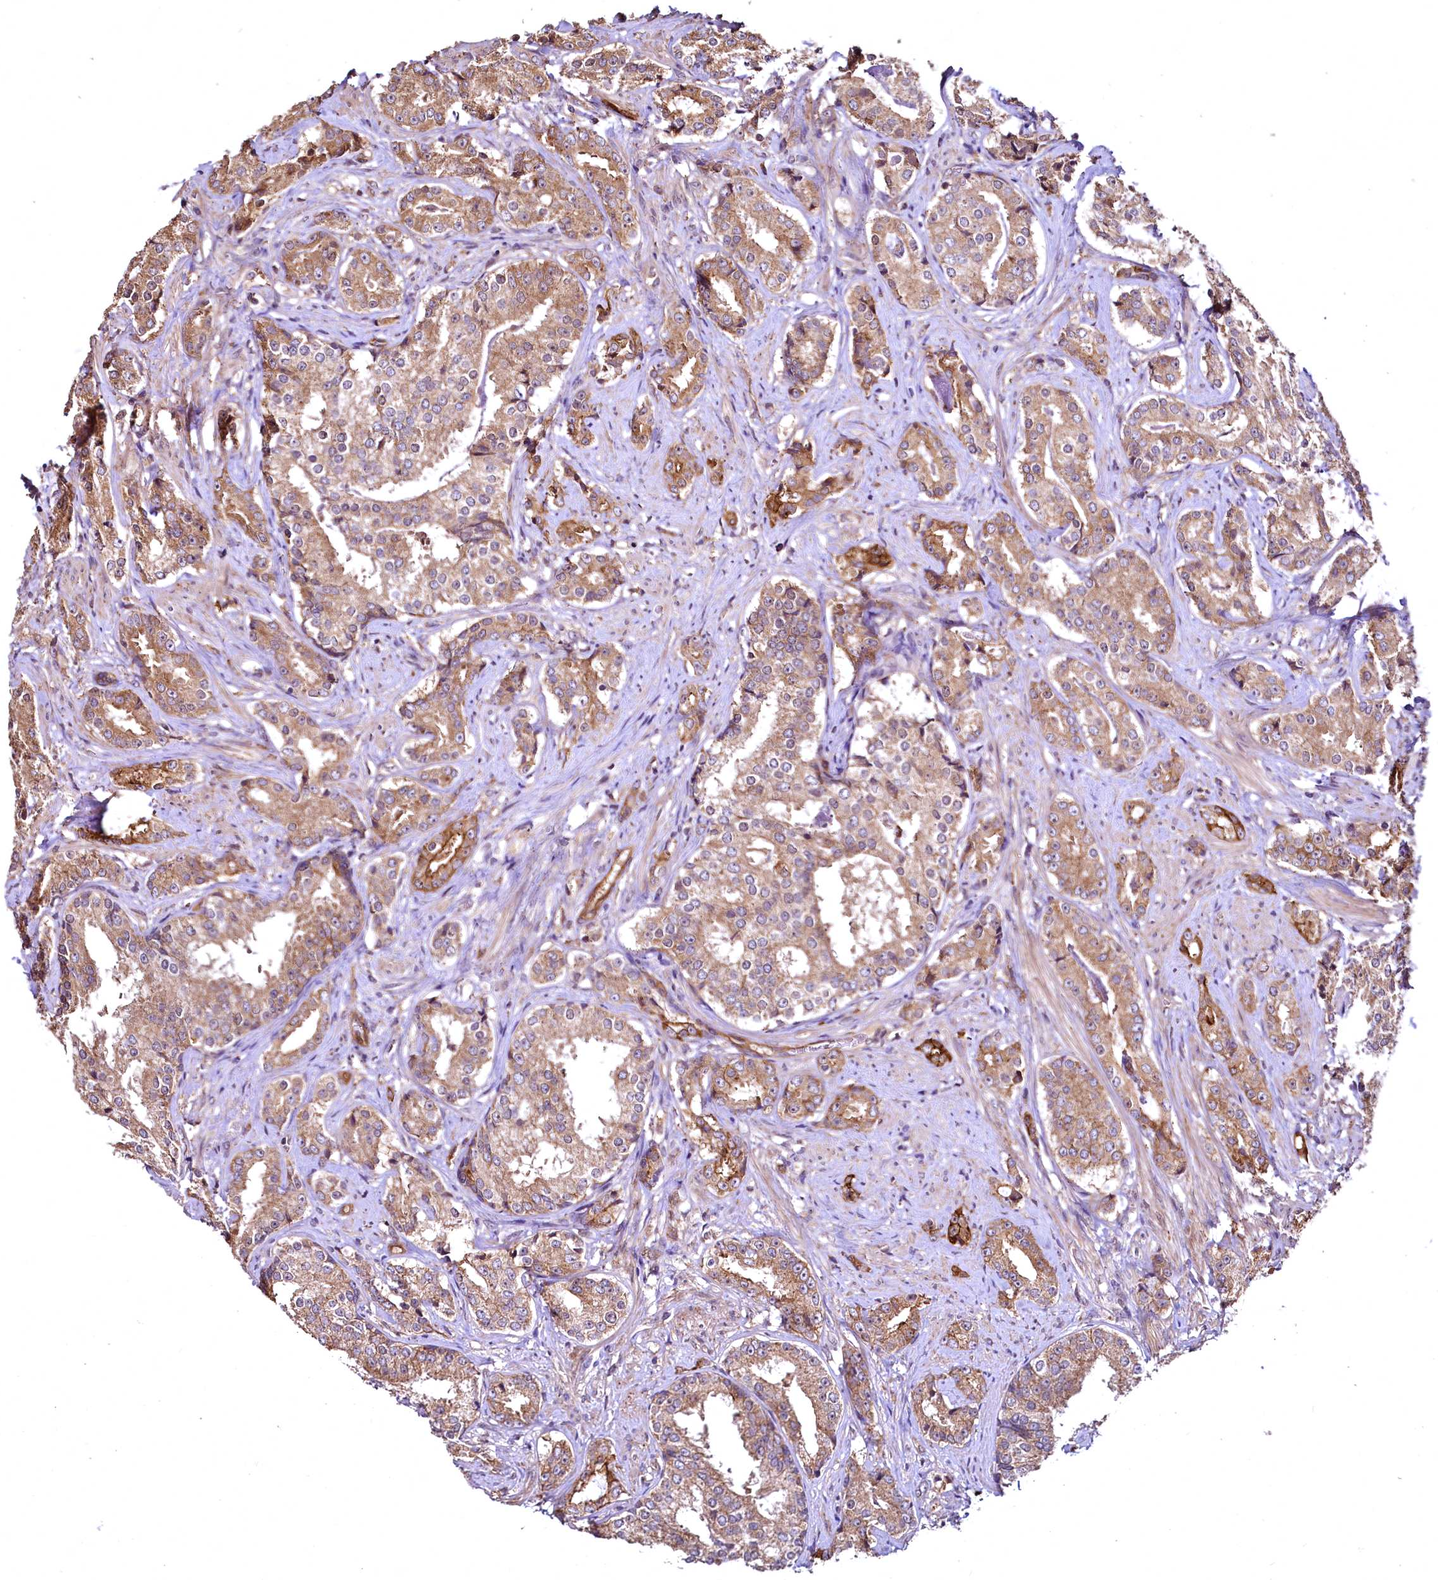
{"staining": {"intensity": "moderate", "quantity": ">75%", "location": "cytoplasmic/membranous"}, "tissue": "prostate cancer", "cell_type": "Tumor cells", "image_type": "cancer", "snomed": [{"axis": "morphology", "description": "Adenocarcinoma, High grade"}, {"axis": "topography", "description": "Prostate"}], "caption": "Immunohistochemistry (IHC) (DAB) staining of human high-grade adenocarcinoma (prostate) demonstrates moderate cytoplasmic/membranous protein staining in approximately >75% of tumor cells. (Brightfield microscopy of DAB IHC at high magnification).", "gene": "TBCEL", "patient": {"sex": "male", "age": 58}}